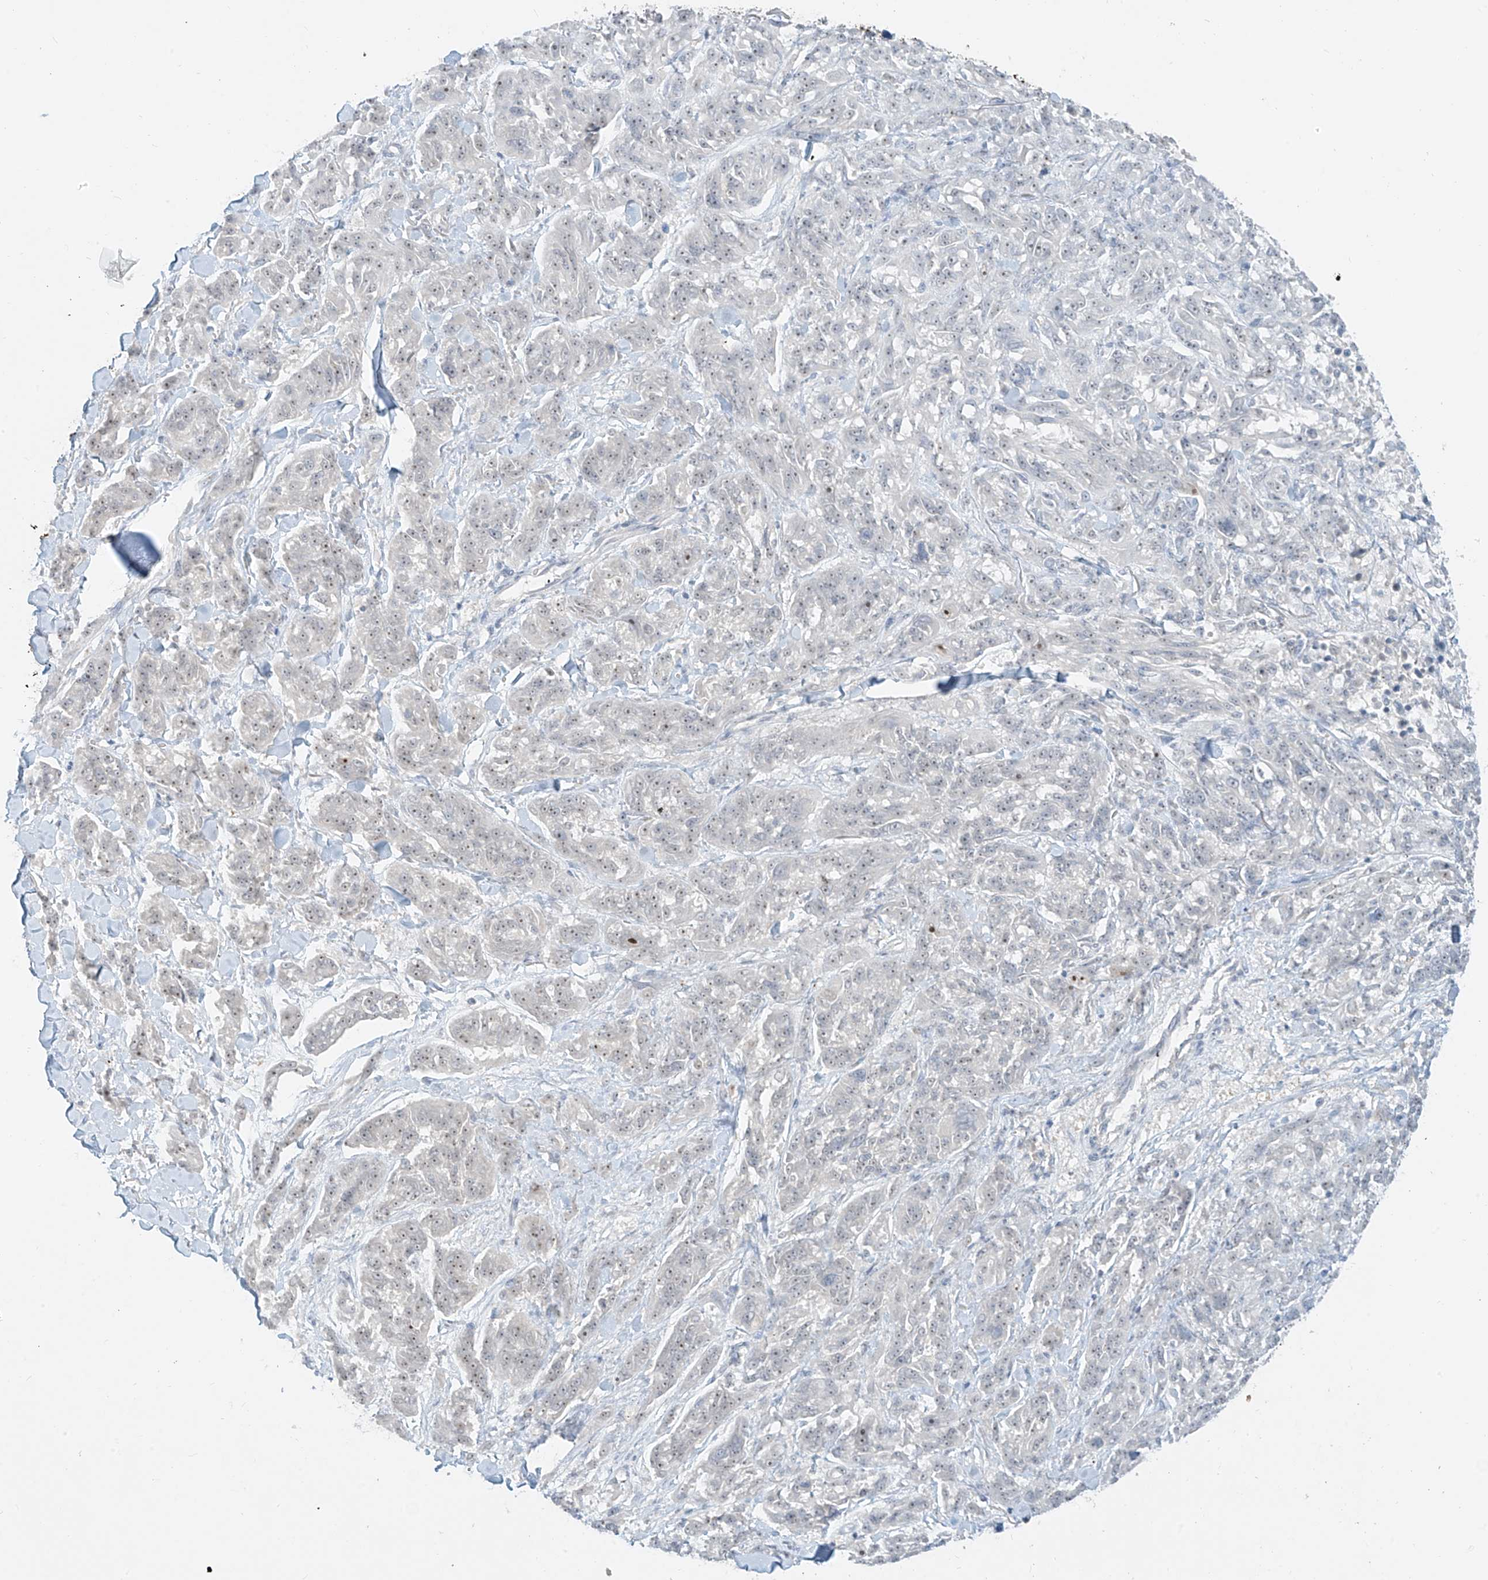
{"staining": {"intensity": "negative", "quantity": "none", "location": "none"}, "tissue": "melanoma", "cell_type": "Tumor cells", "image_type": "cancer", "snomed": [{"axis": "morphology", "description": "Malignant melanoma, NOS"}, {"axis": "topography", "description": "Skin"}], "caption": "Immunohistochemistry (IHC) of human malignant melanoma exhibits no expression in tumor cells.", "gene": "C2orf42", "patient": {"sex": "male", "age": 53}}